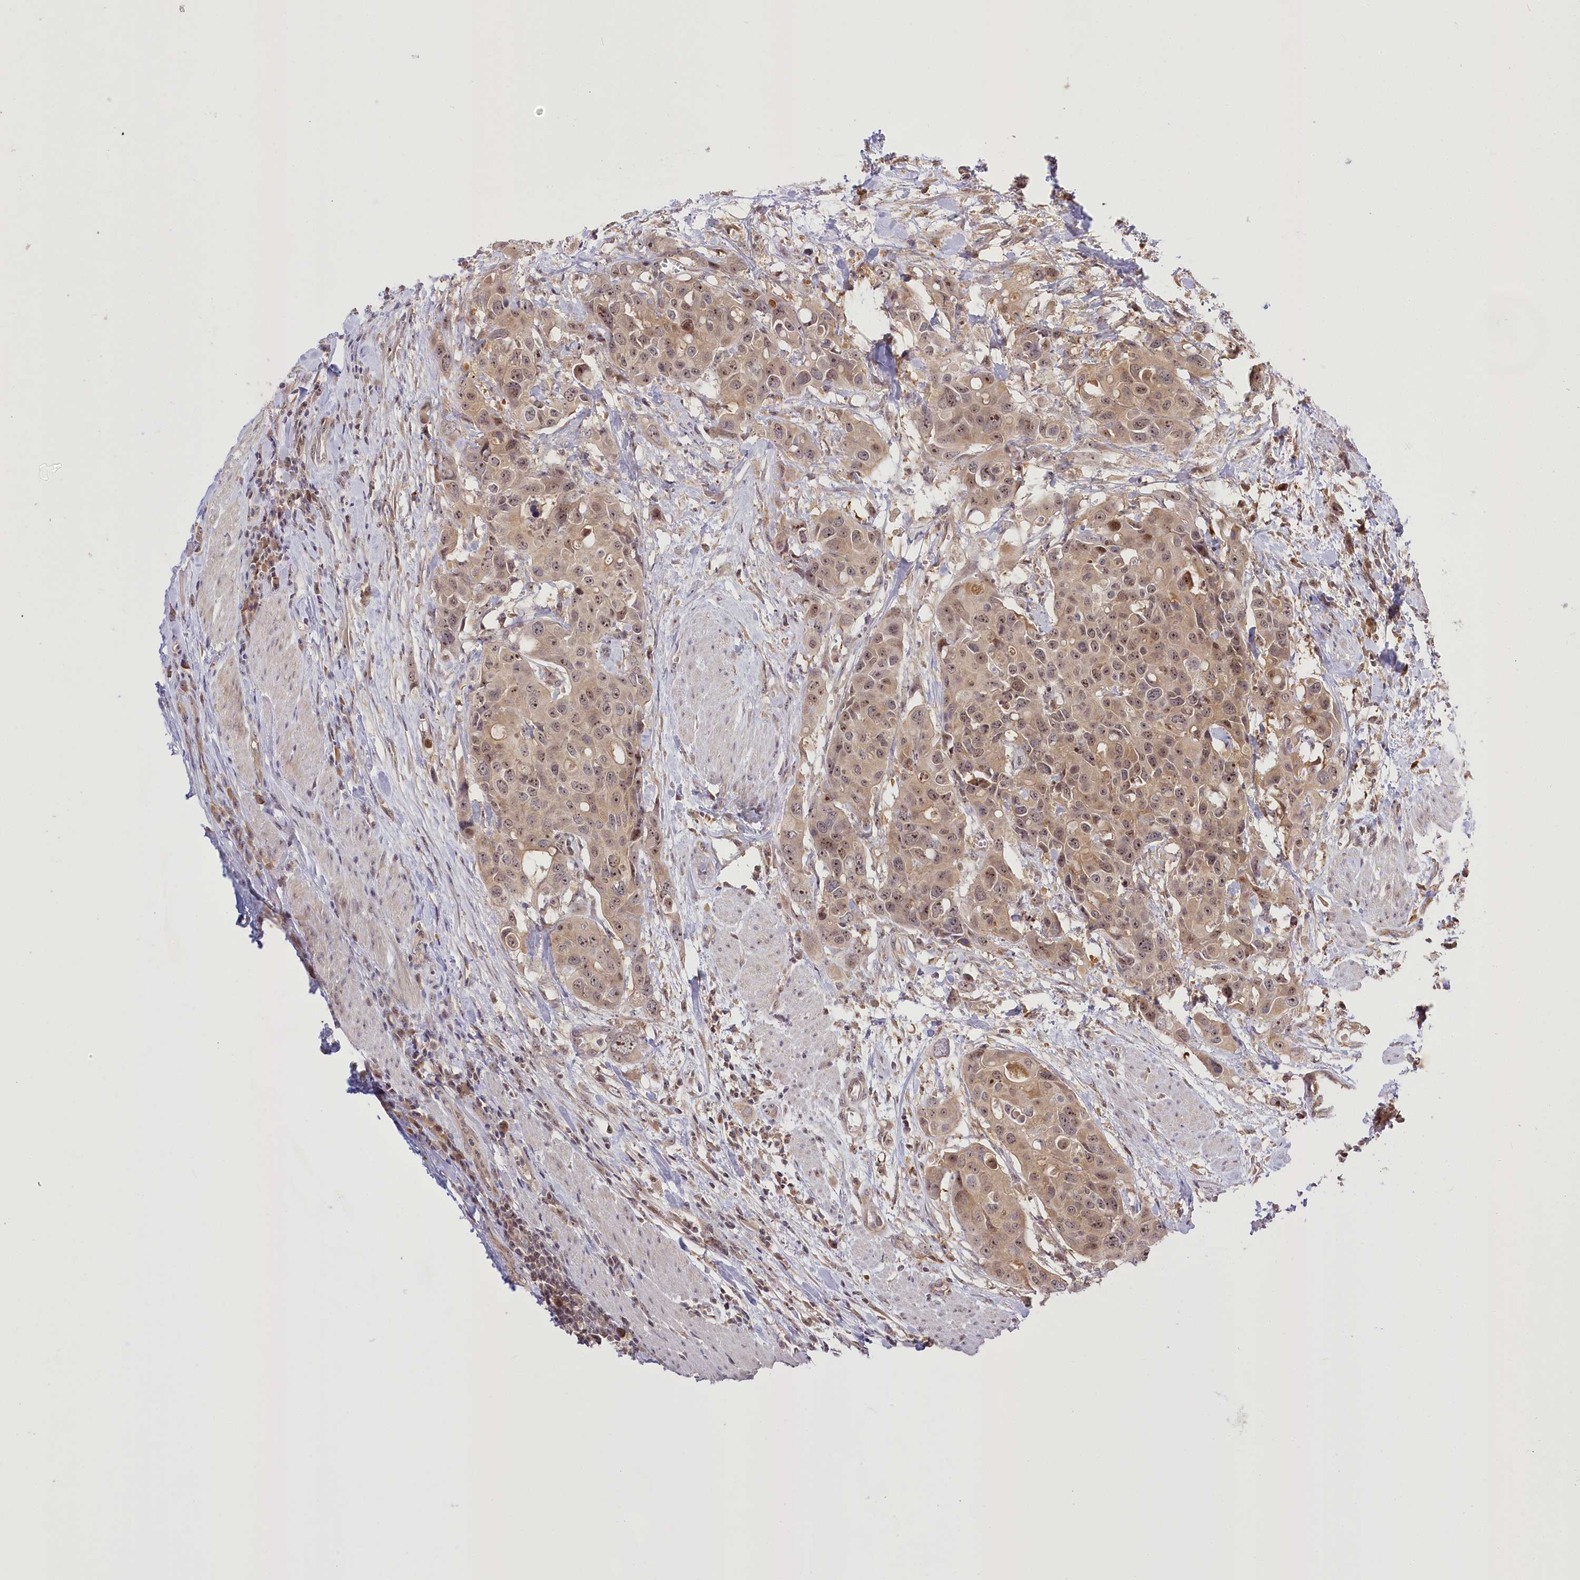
{"staining": {"intensity": "weak", "quantity": ">75%", "location": "cytoplasmic/membranous,nuclear"}, "tissue": "colorectal cancer", "cell_type": "Tumor cells", "image_type": "cancer", "snomed": [{"axis": "morphology", "description": "Adenocarcinoma, NOS"}, {"axis": "topography", "description": "Colon"}], "caption": "Immunohistochemical staining of human colorectal cancer reveals low levels of weak cytoplasmic/membranous and nuclear positivity in approximately >75% of tumor cells. Using DAB (3,3'-diaminobenzidine) (brown) and hematoxylin (blue) stains, captured at high magnification using brightfield microscopy.", "gene": "SERGEF", "patient": {"sex": "male", "age": 77}}